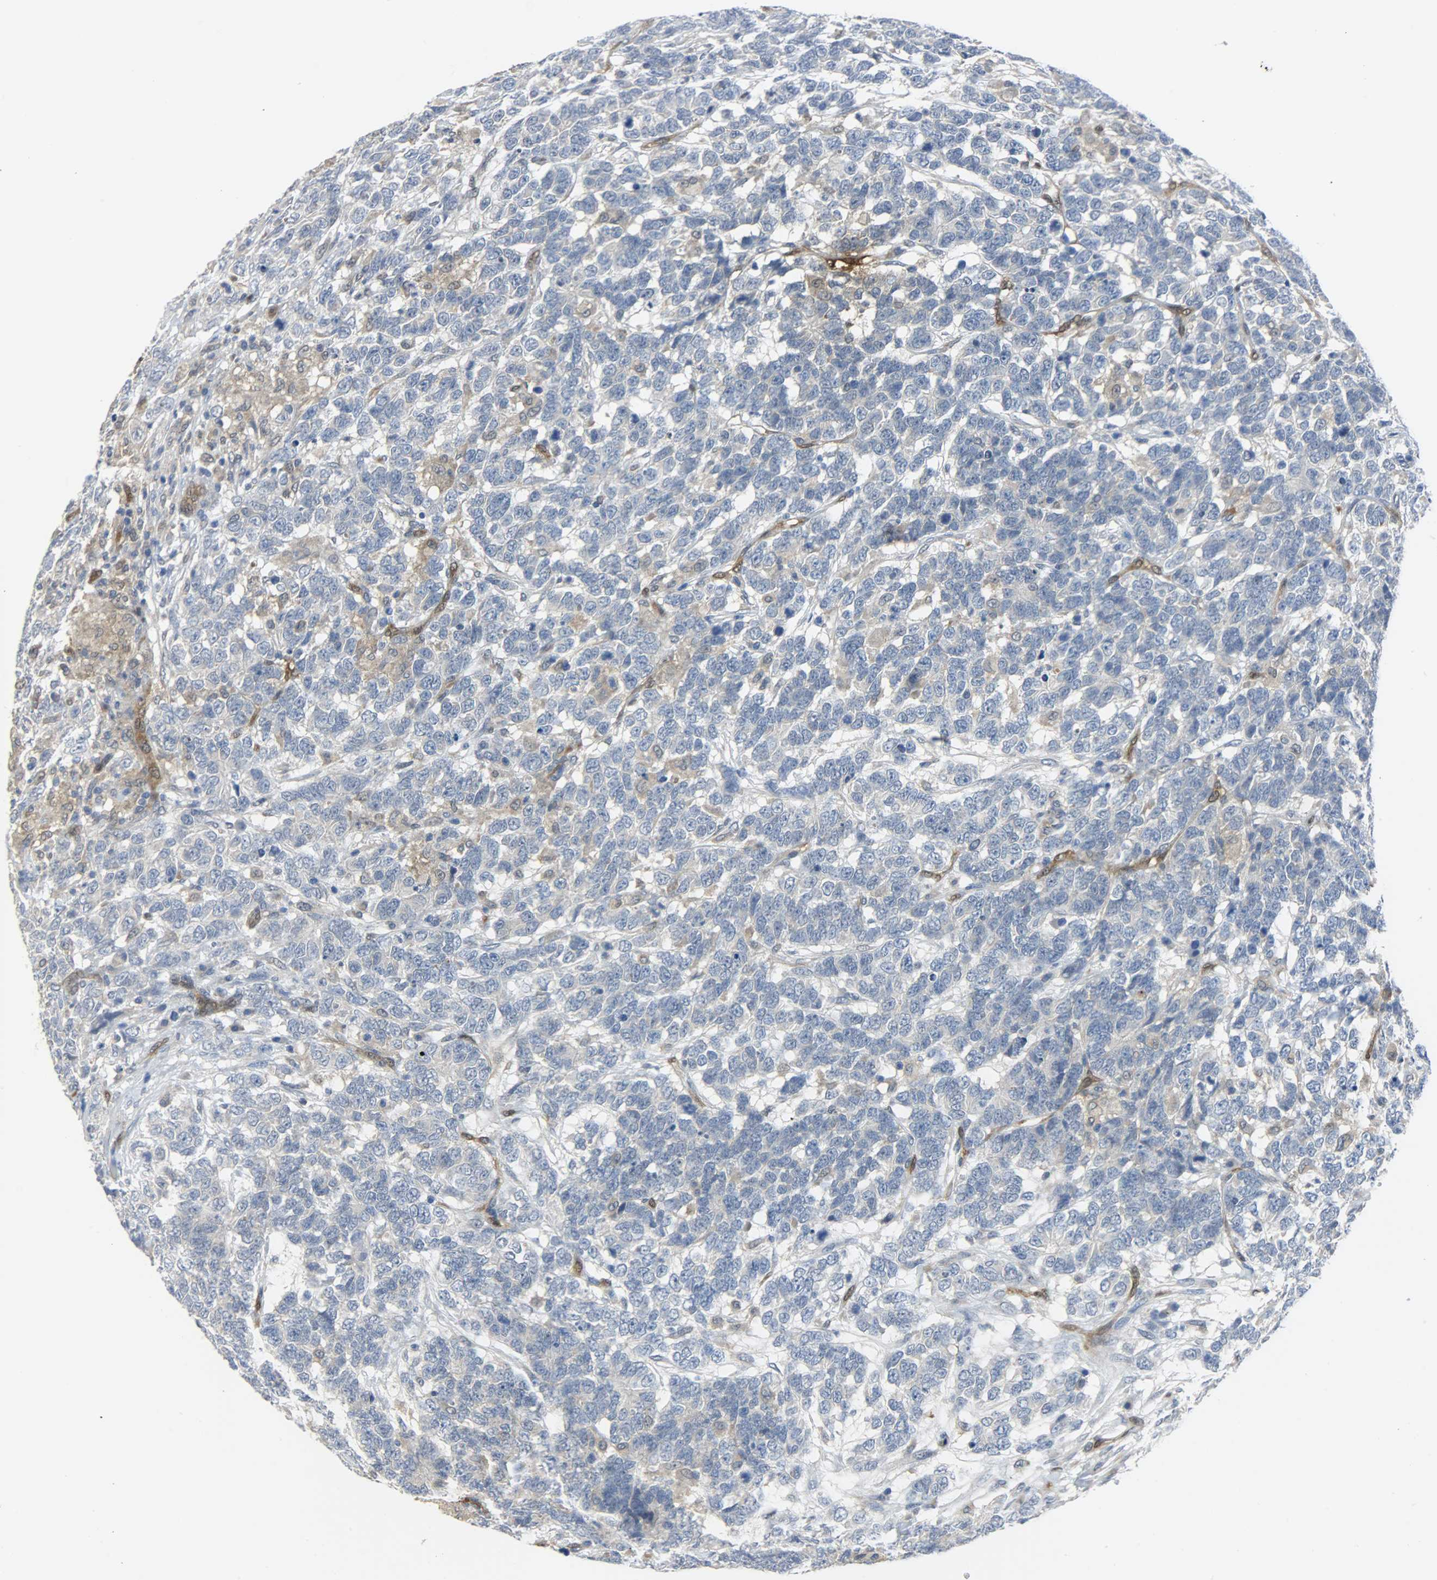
{"staining": {"intensity": "negative", "quantity": "none", "location": "none"}, "tissue": "testis cancer", "cell_type": "Tumor cells", "image_type": "cancer", "snomed": [{"axis": "morphology", "description": "Carcinoma, Embryonal, NOS"}, {"axis": "topography", "description": "Testis"}], "caption": "The micrograph displays no significant expression in tumor cells of testis embryonal carcinoma. The staining was performed using DAB to visualize the protein expression in brown, while the nuclei were stained in blue with hematoxylin (Magnification: 20x).", "gene": "FKBP1A", "patient": {"sex": "male", "age": 26}}